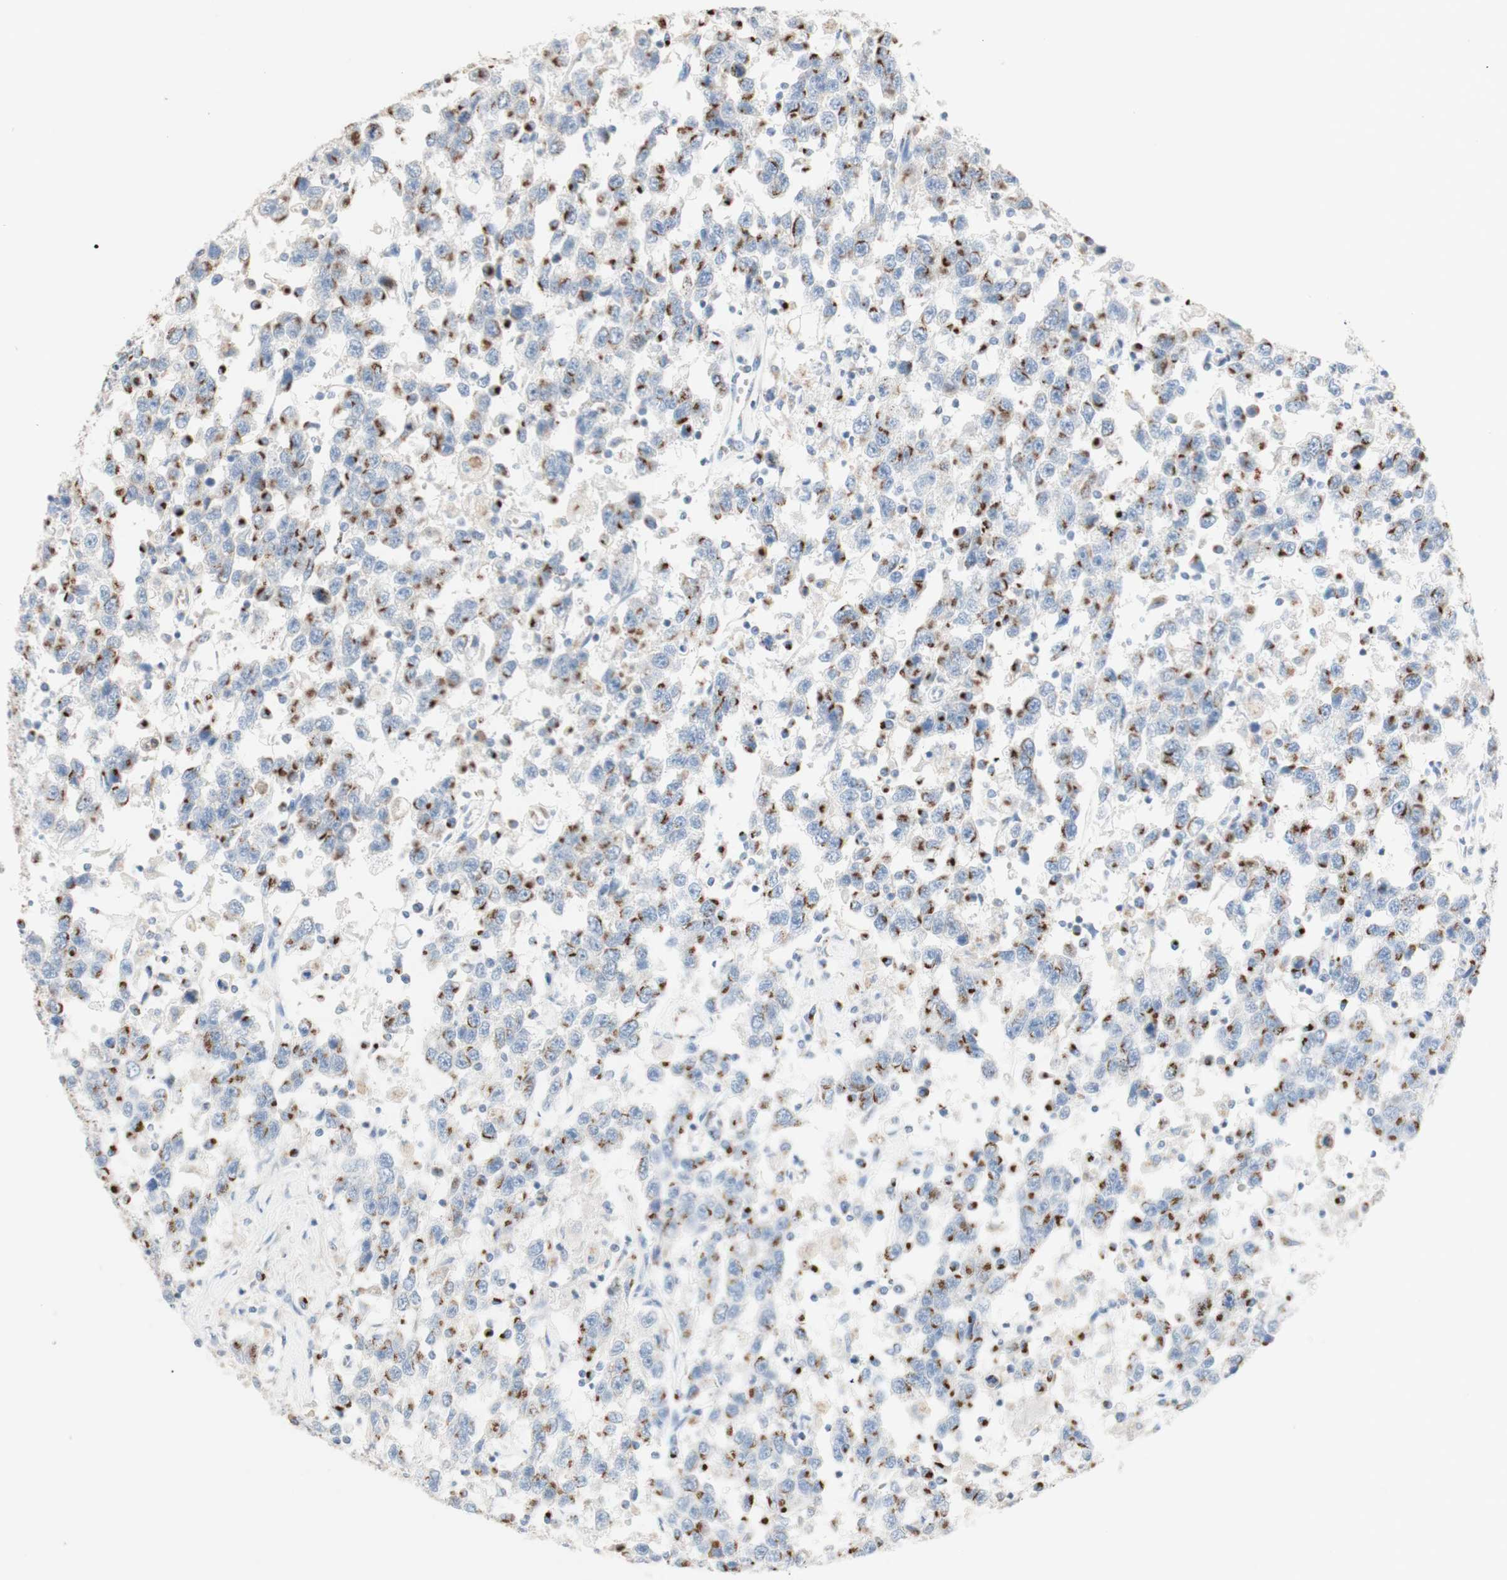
{"staining": {"intensity": "moderate", "quantity": ">75%", "location": "cytoplasmic/membranous"}, "tissue": "testis cancer", "cell_type": "Tumor cells", "image_type": "cancer", "snomed": [{"axis": "morphology", "description": "Seminoma, NOS"}, {"axis": "topography", "description": "Testis"}], "caption": "Protein expression analysis of human seminoma (testis) reveals moderate cytoplasmic/membranous staining in approximately >75% of tumor cells. (DAB IHC with brightfield microscopy, high magnification).", "gene": "MANEA", "patient": {"sex": "male", "age": 41}}